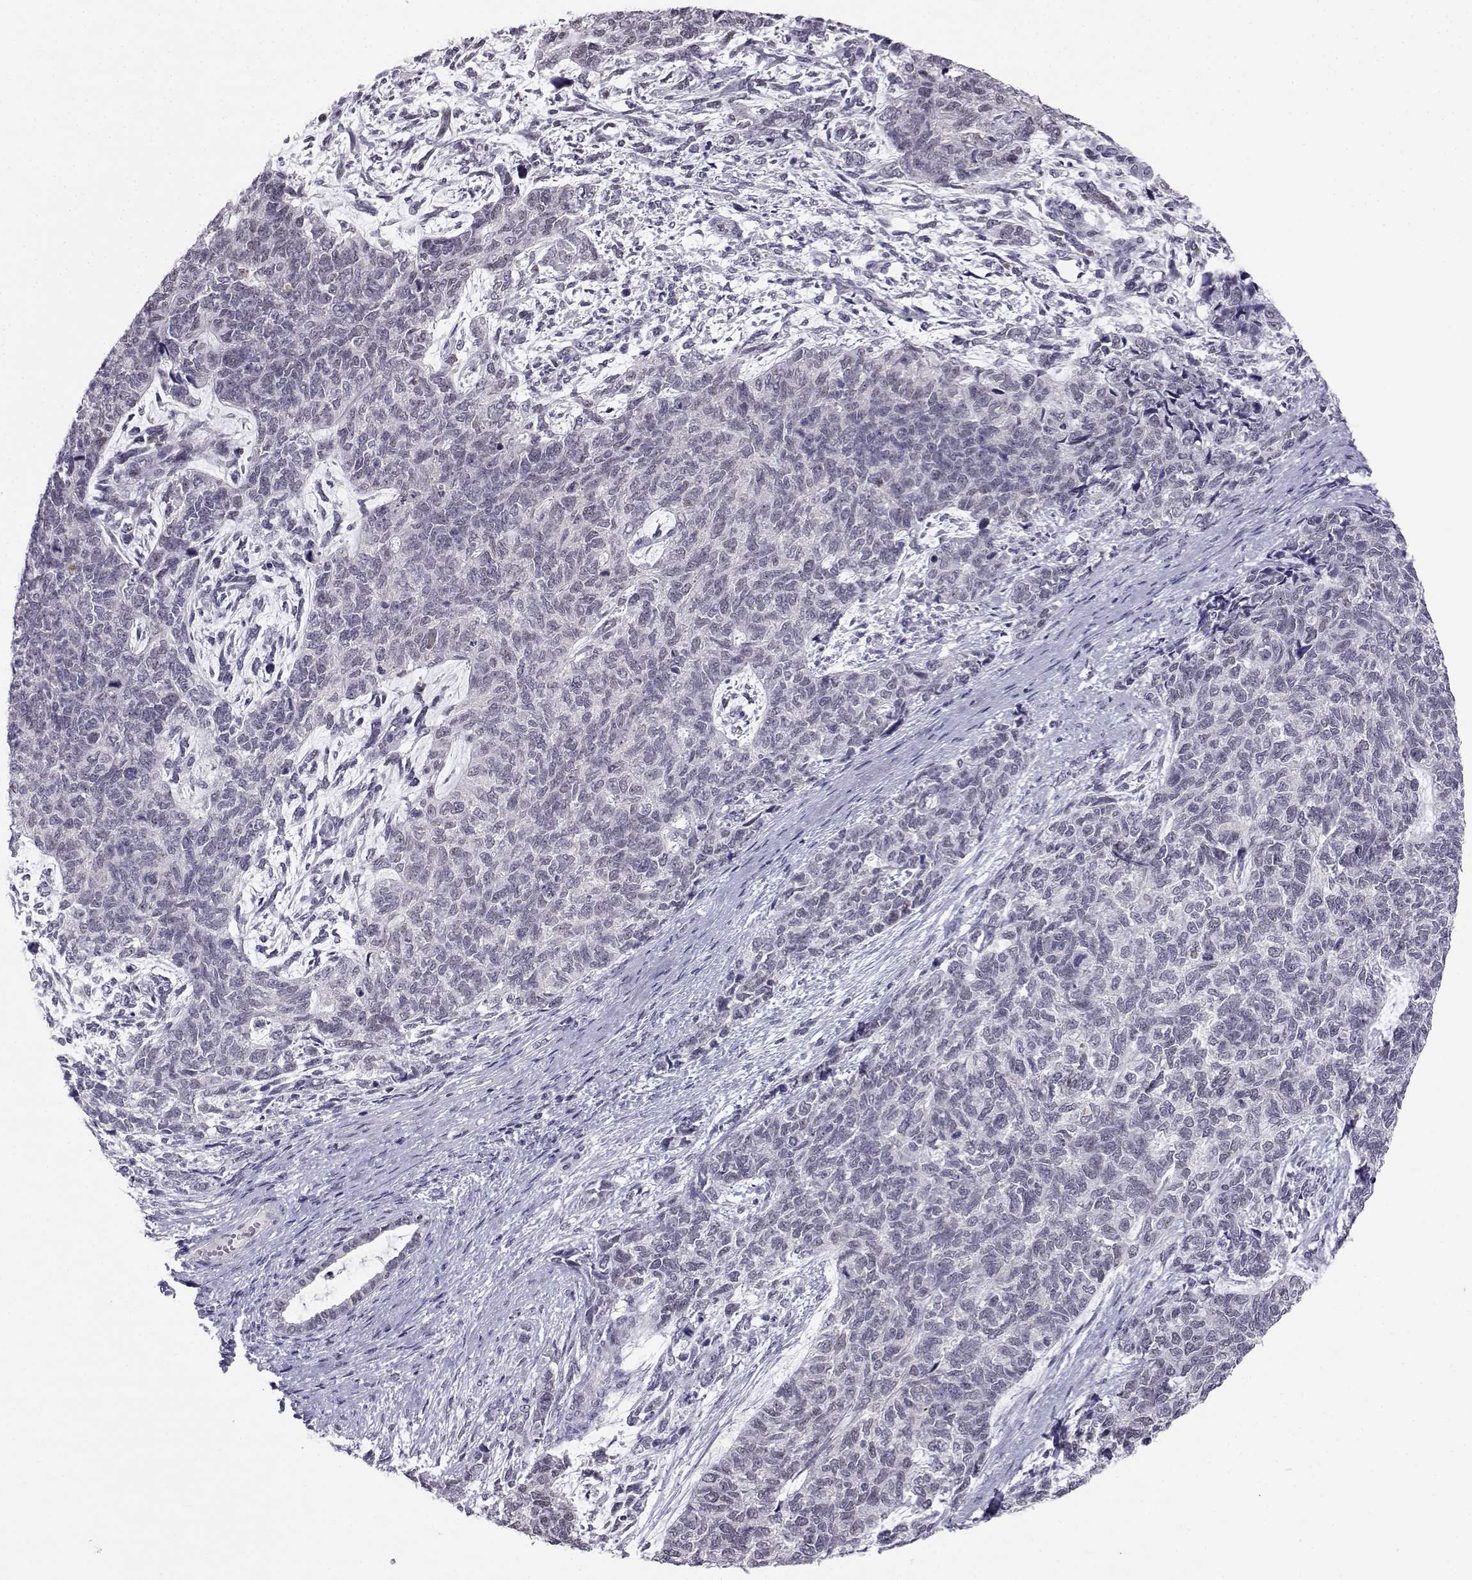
{"staining": {"intensity": "negative", "quantity": "none", "location": "none"}, "tissue": "cervical cancer", "cell_type": "Tumor cells", "image_type": "cancer", "snomed": [{"axis": "morphology", "description": "Squamous cell carcinoma, NOS"}, {"axis": "topography", "description": "Cervix"}], "caption": "Tumor cells are negative for brown protein staining in squamous cell carcinoma (cervical).", "gene": "MED26", "patient": {"sex": "female", "age": 63}}